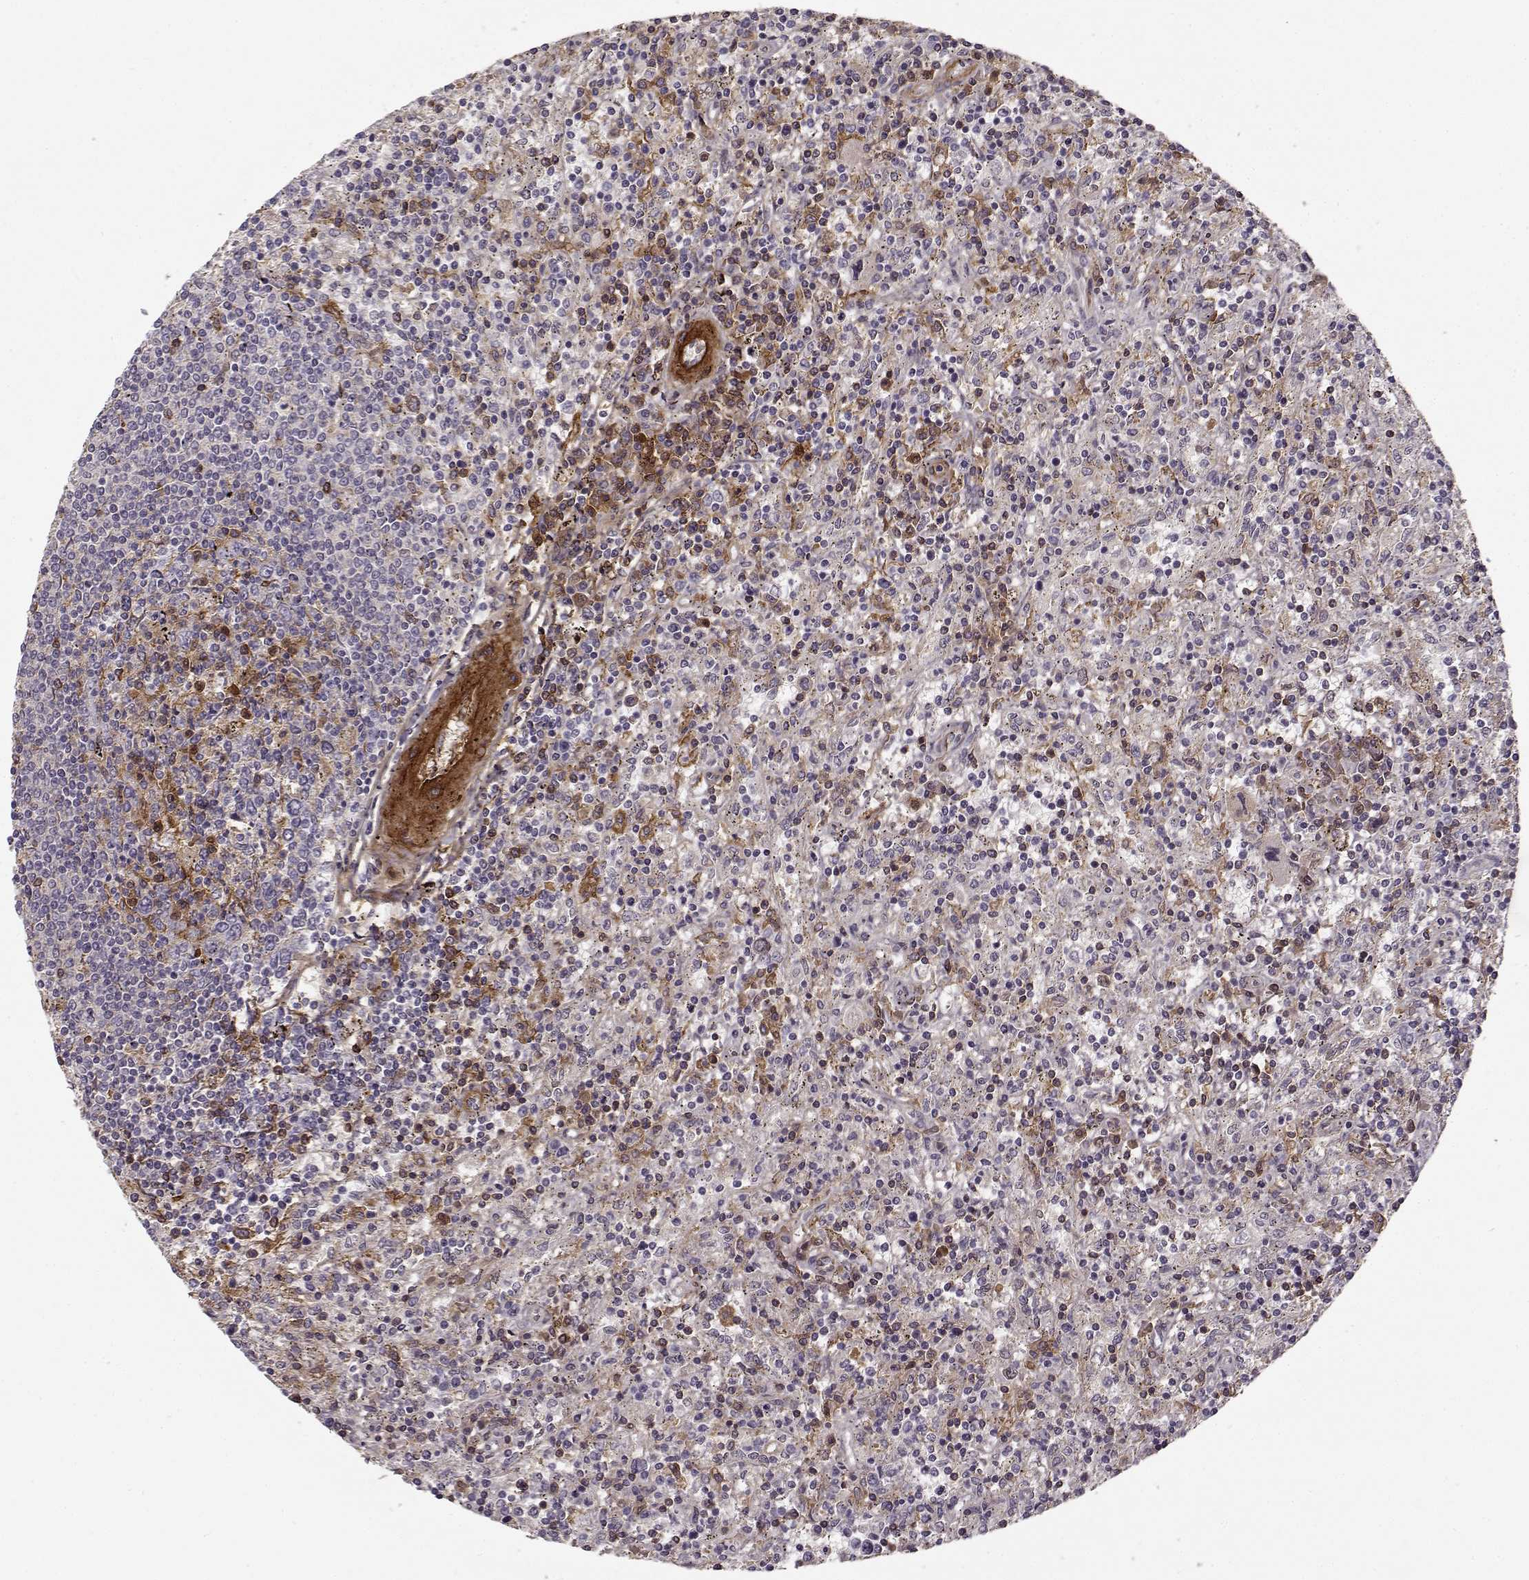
{"staining": {"intensity": "negative", "quantity": "none", "location": "none"}, "tissue": "lymphoma", "cell_type": "Tumor cells", "image_type": "cancer", "snomed": [{"axis": "morphology", "description": "Malignant lymphoma, non-Hodgkin's type, Low grade"}, {"axis": "topography", "description": "Spleen"}], "caption": "The immunohistochemistry (IHC) image has no significant positivity in tumor cells of low-grade malignant lymphoma, non-Hodgkin's type tissue.", "gene": "LAMB2", "patient": {"sex": "male", "age": 62}}